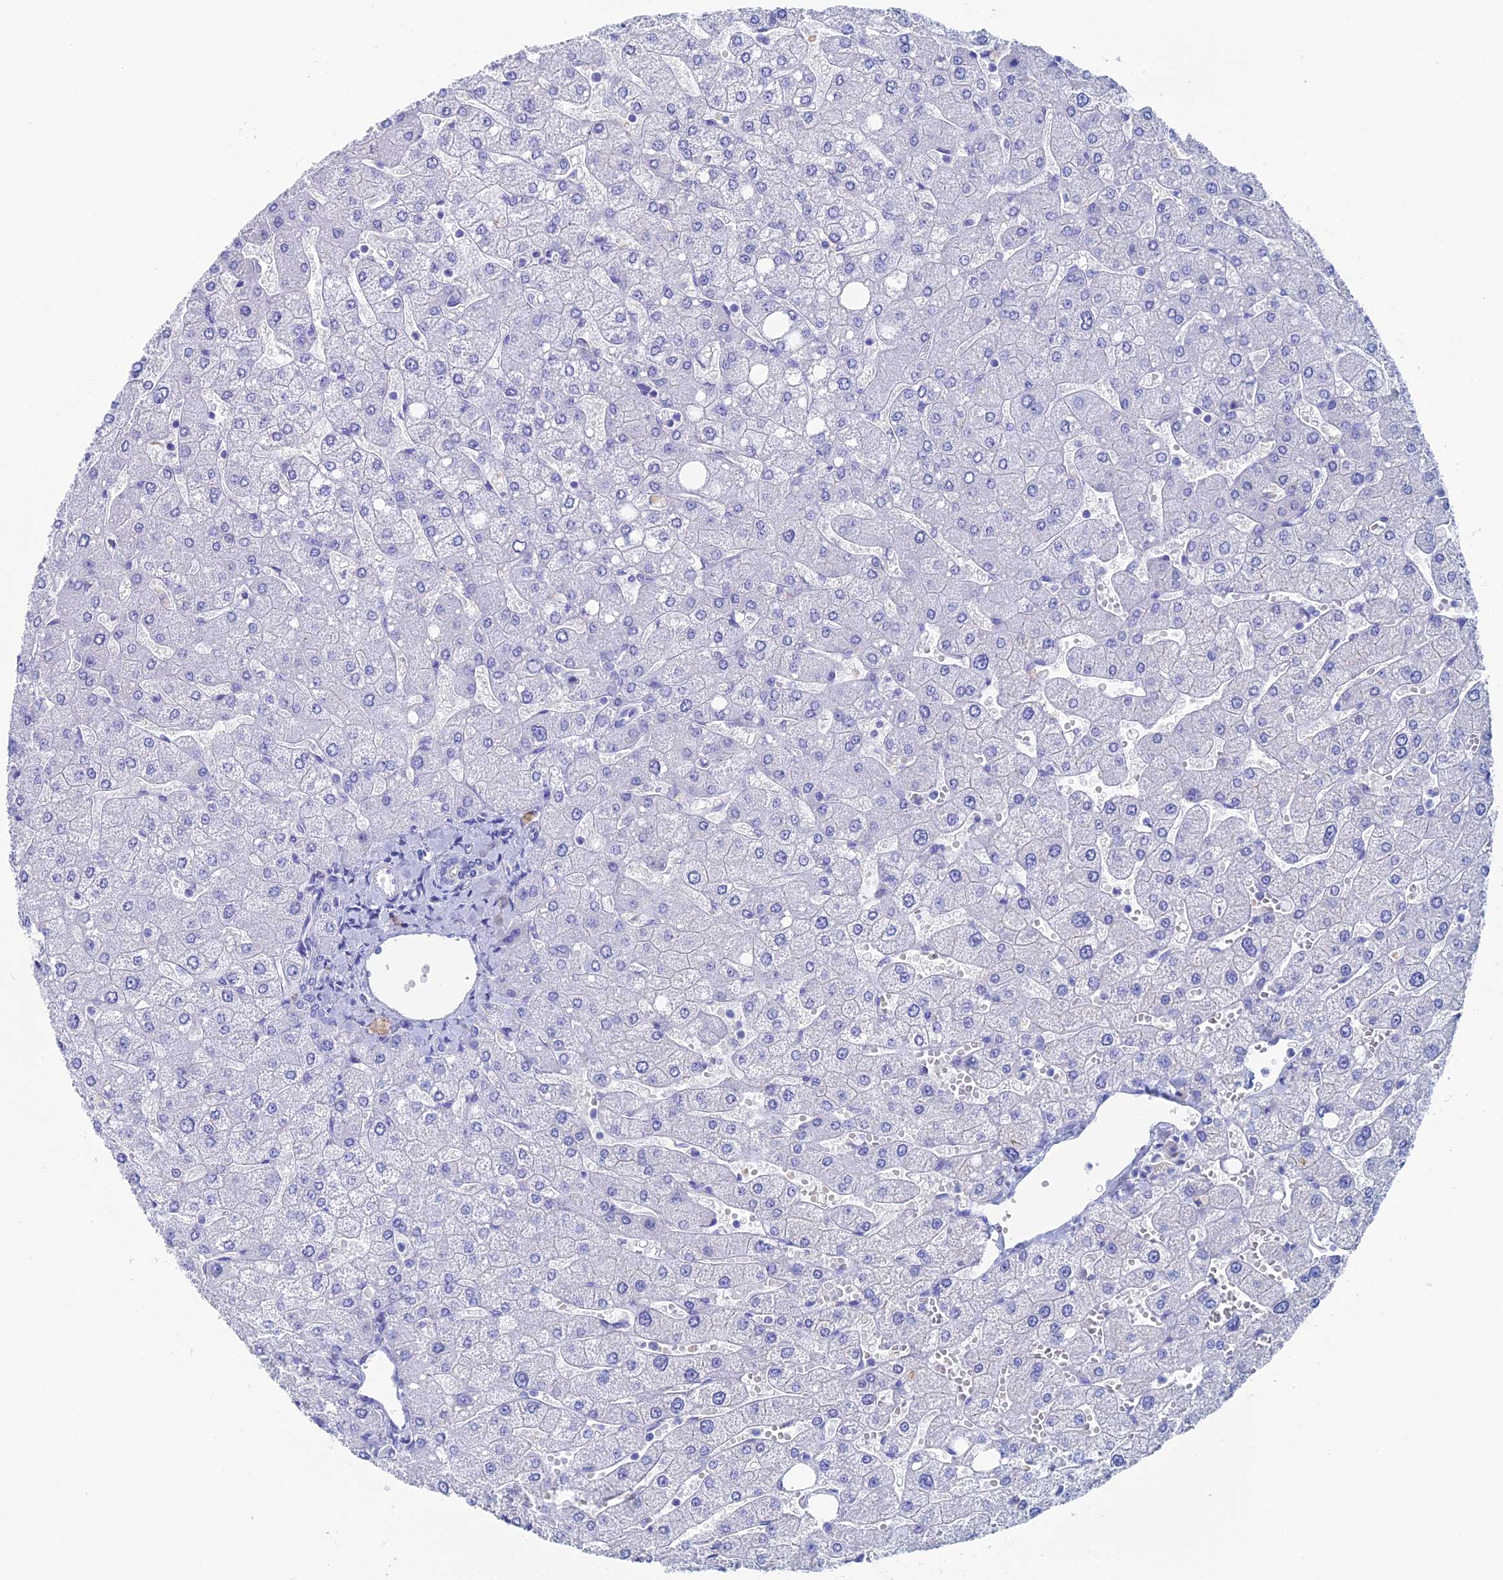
{"staining": {"intensity": "negative", "quantity": "none", "location": "none"}, "tissue": "liver", "cell_type": "Cholangiocytes", "image_type": "normal", "snomed": [{"axis": "morphology", "description": "Normal tissue, NOS"}, {"axis": "topography", "description": "Liver"}], "caption": "DAB (3,3'-diaminobenzidine) immunohistochemical staining of unremarkable liver demonstrates no significant staining in cholangiocytes.", "gene": "UNC119", "patient": {"sex": "male", "age": 55}}